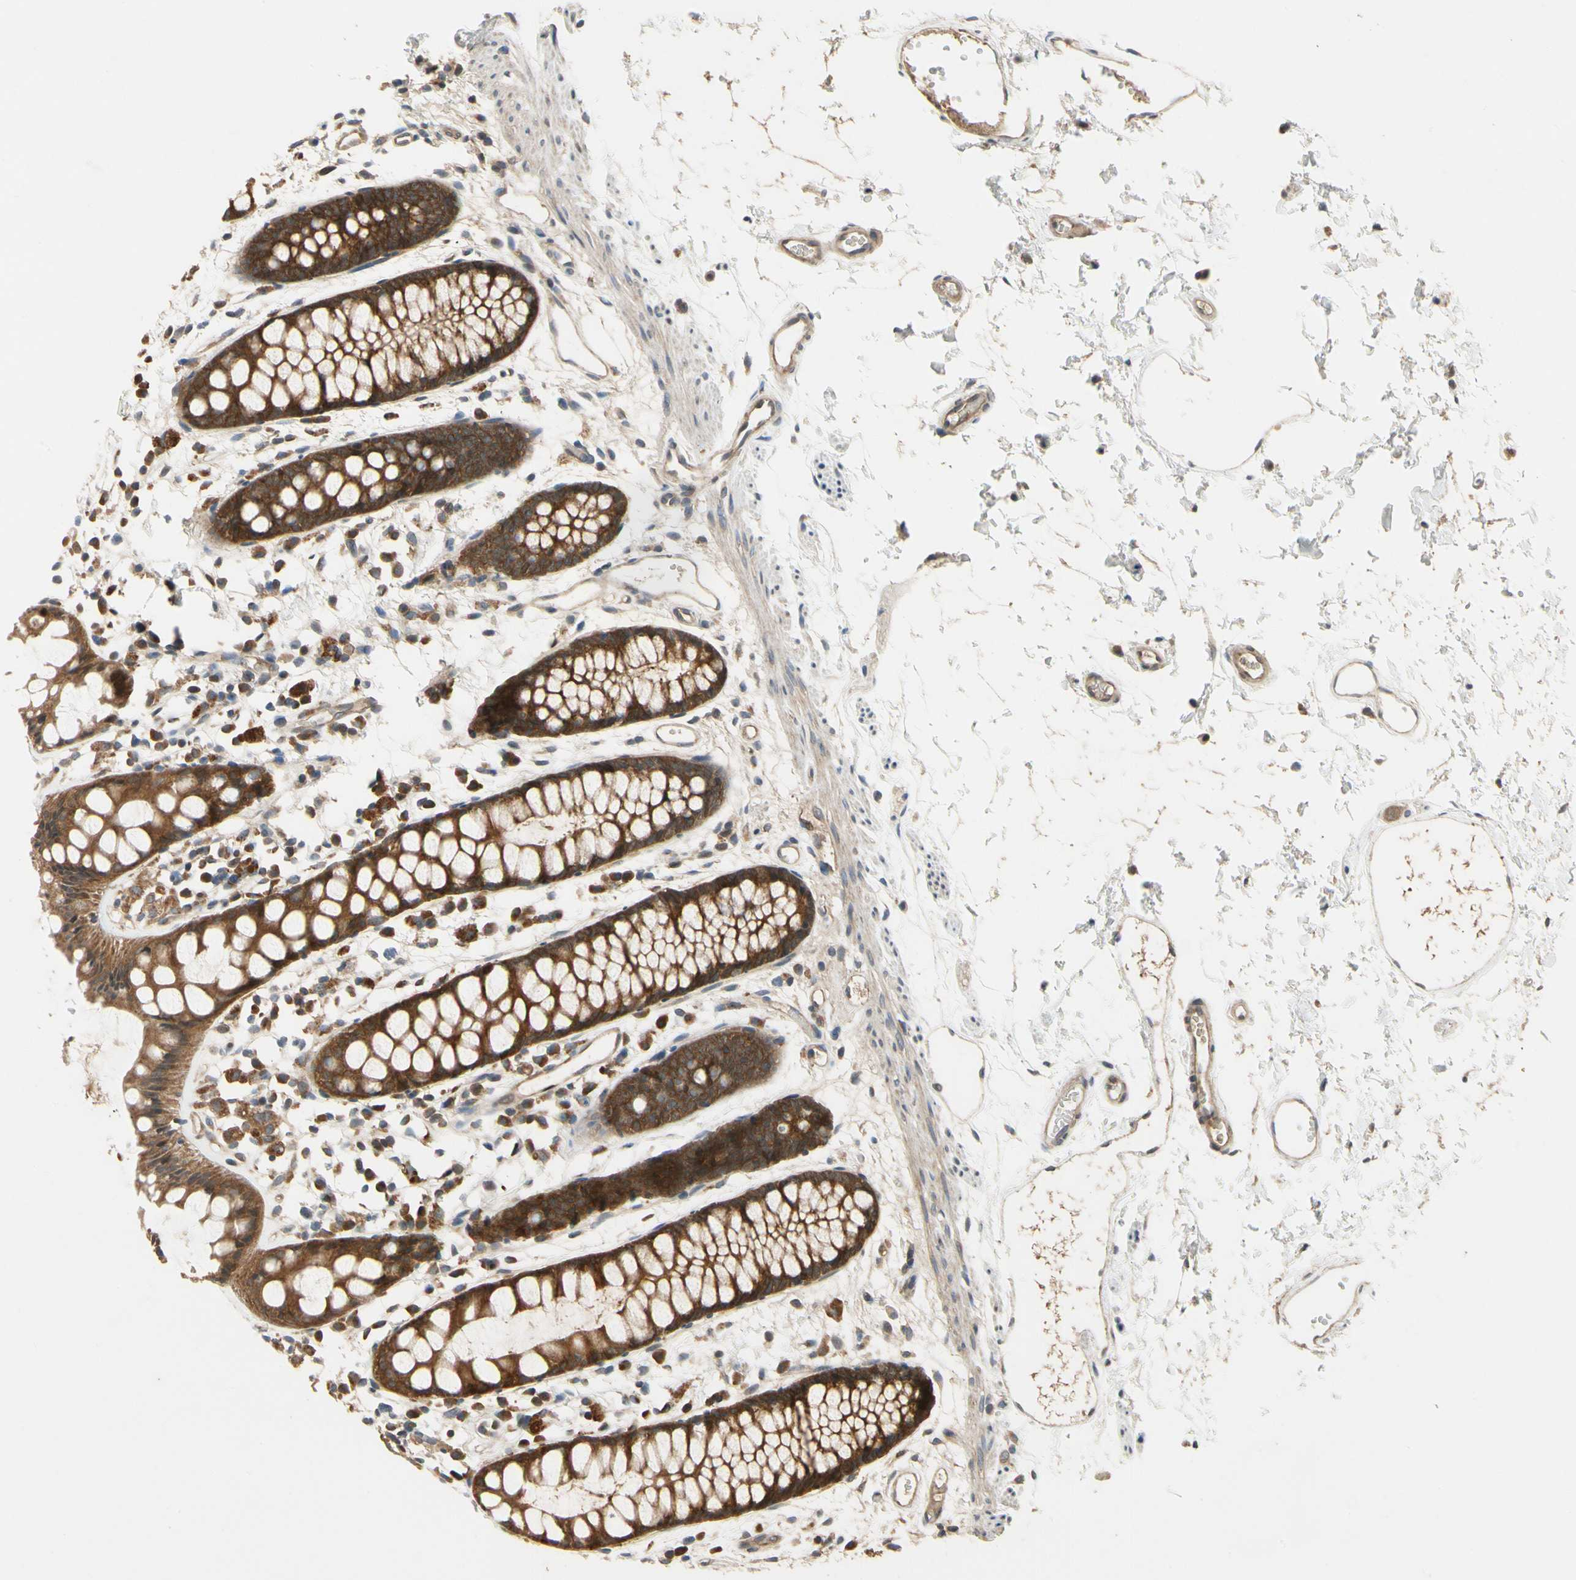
{"staining": {"intensity": "strong", "quantity": ">75%", "location": "cytoplasmic/membranous"}, "tissue": "rectum", "cell_type": "Glandular cells", "image_type": "normal", "snomed": [{"axis": "morphology", "description": "Normal tissue, NOS"}, {"axis": "topography", "description": "Rectum"}], "caption": "A brown stain shows strong cytoplasmic/membranous staining of a protein in glandular cells of normal human rectum.", "gene": "TDRP", "patient": {"sex": "female", "age": 66}}